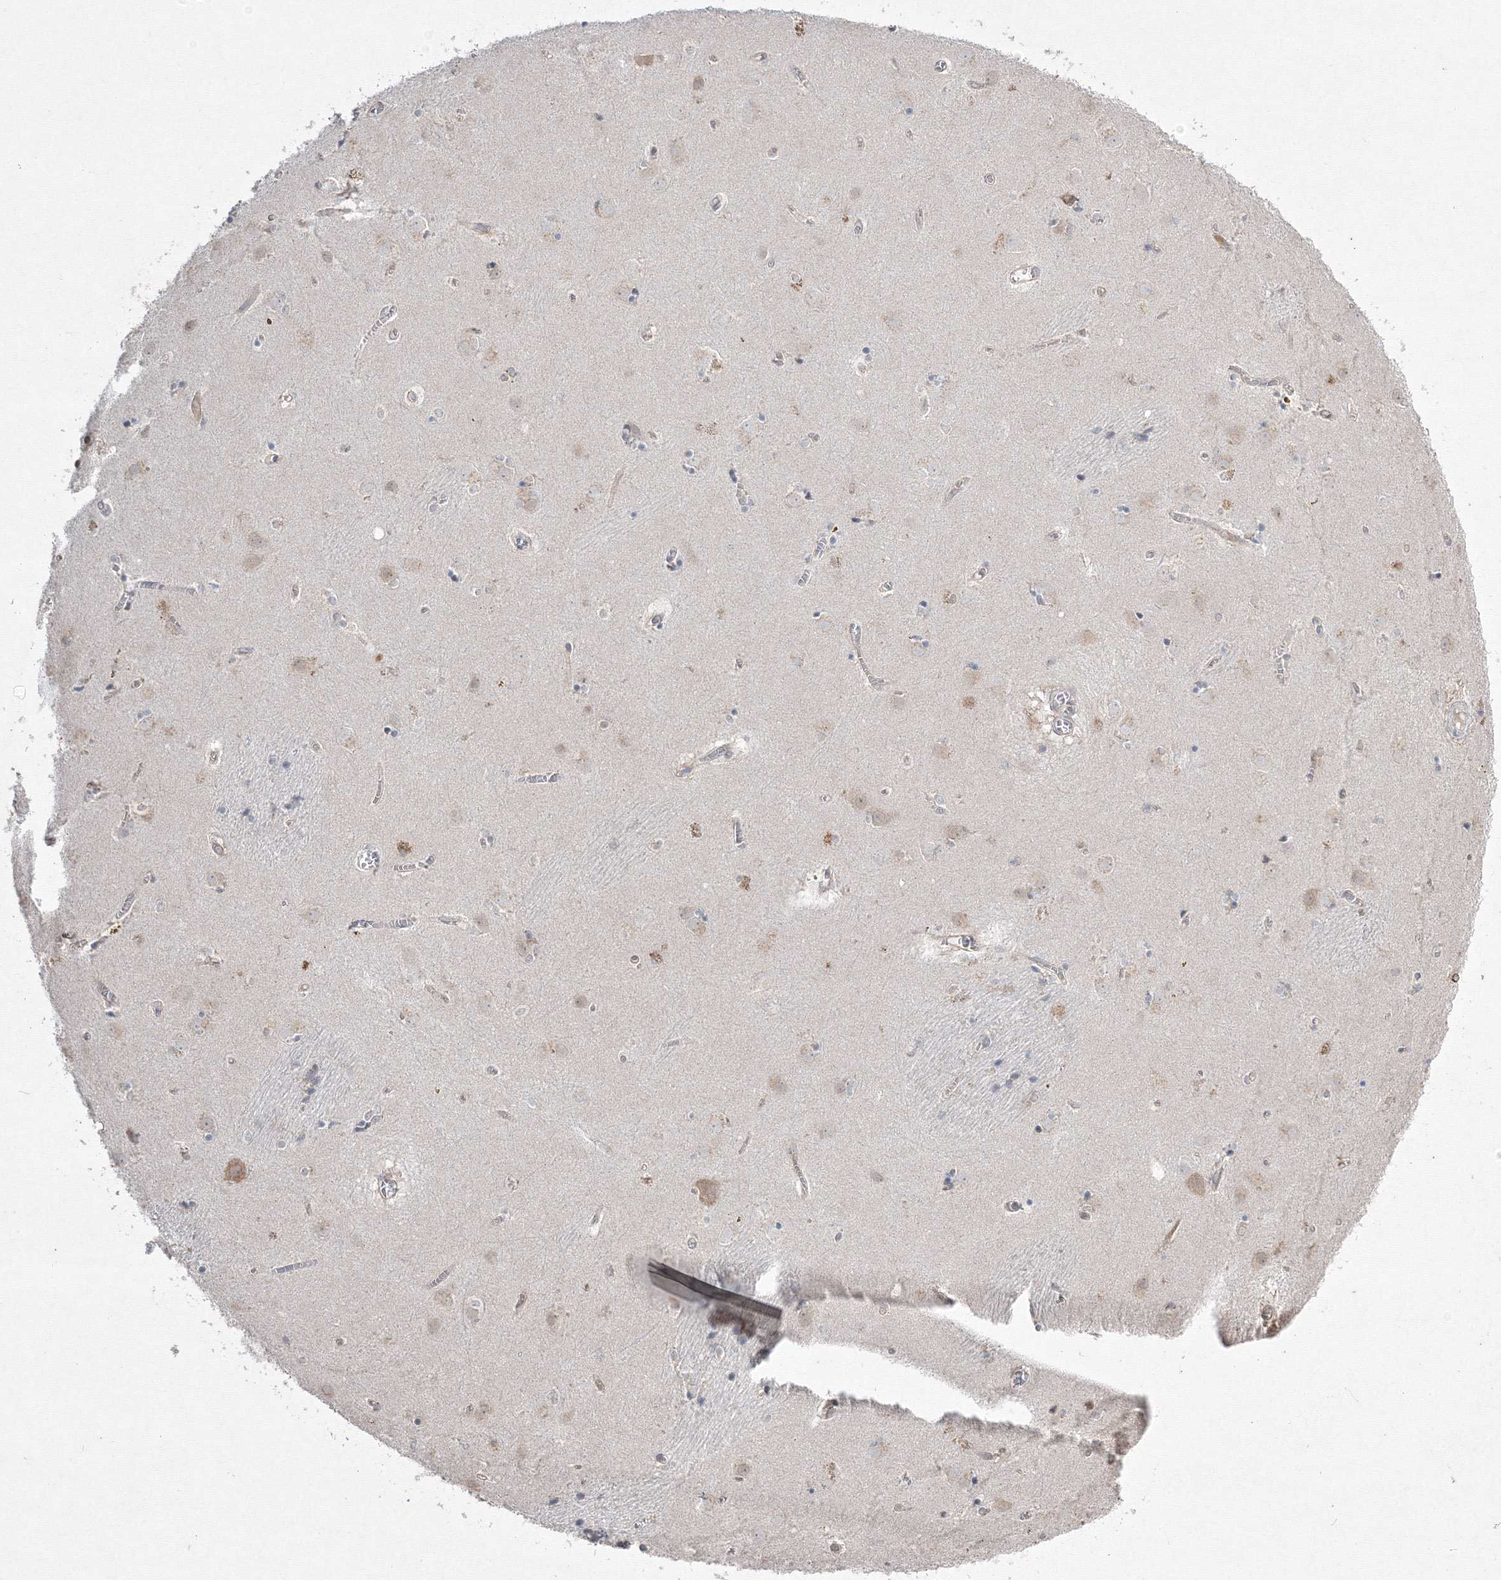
{"staining": {"intensity": "weak", "quantity": "<25%", "location": "cytoplasmic/membranous"}, "tissue": "caudate", "cell_type": "Glial cells", "image_type": "normal", "snomed": [{"axis": "morphology", "description": "Normal tissue, NOS"}, {"axis": "topography", "description": "Lateral ventricle wall"}], "caption": "DAB immunohistochemical staining of unremarkable caudate reveals no significant positivity in glial cells.", "gene": "FBXL8", "patient": {"sex": "male", "age": 70}}